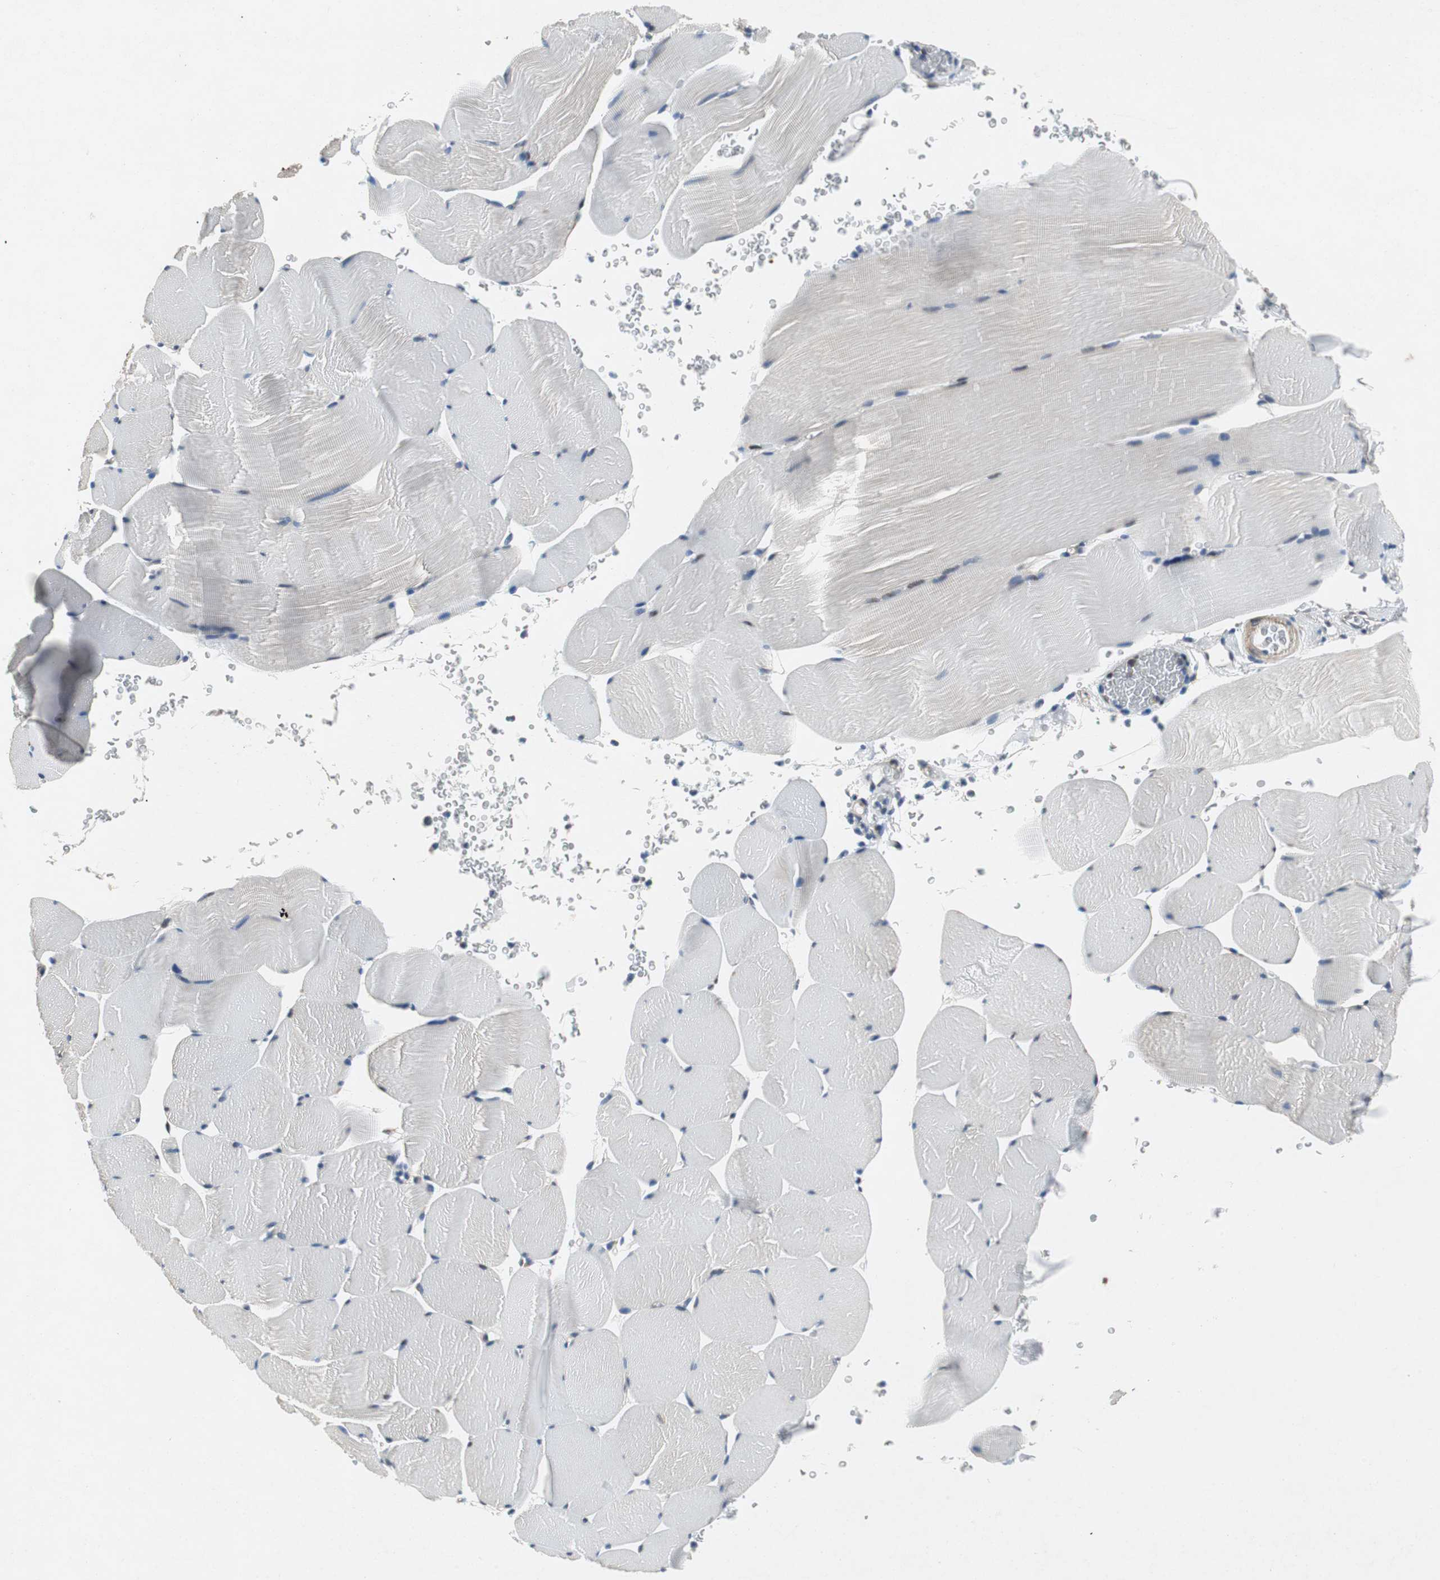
{"staining": {"intensity": "negative", "quantity": "none", "location": "none"}, "tissue": "skeletal muscle", "cell_type": "Myocytes", "image_type": "normal", "snomed": [{"axis": "morphology", "description": "Normal tissue, NOS"}, {"axis": "topography", "description": "Skeletal muscle"}], "caption": "IHC photomicrograph of unremarkable skeletal muscle: human skeletal muscle stained with DAB (3,3'-diaminobenzidine) reveals no significant protein expression in myocytes. (DAB IHC, high magnification).", "gene": "RPL35", "patient": {"sex": "male", "age": 62}}